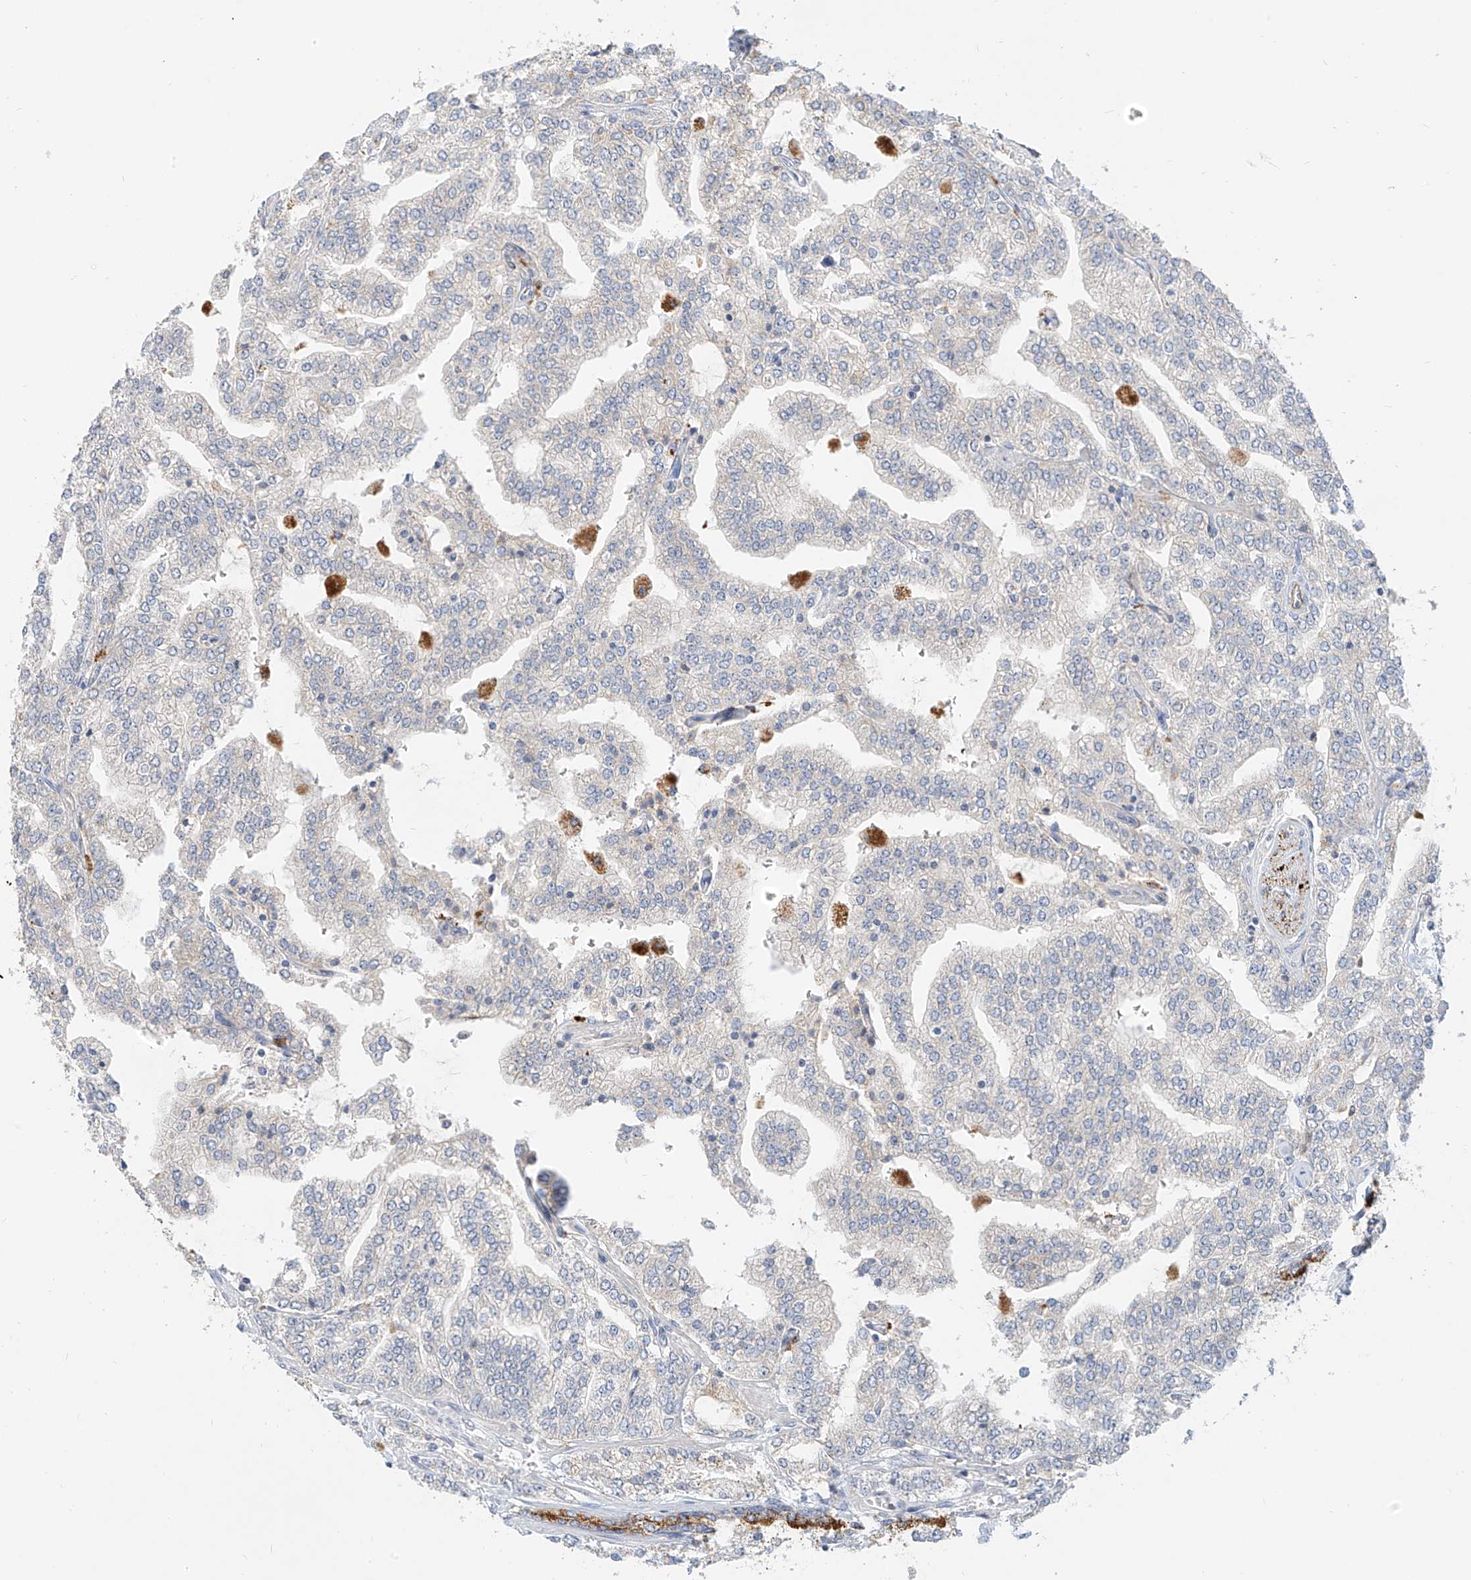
{"staining": {"intensity": "negative", "quantity": "none", "location": "none"}, "tissue": "prostate cancer", "cell_type": "Tumor cells", "image_type": "cancer", "snomed": [{"axis": "morphology", "description": "Adenocarcinoma, High grade"}, {"axis": "topography", "description": "Prostate"}], "caption": "A histopathology image of prostate cancer stained for a protein shows no brown staining in tumor cells. The staining is performed using DAB (3,3'-diaminobenzidine) brown chromogen with nuclei counter-stained in using hematoxylin.", "gene": "C2orf42", "patient": {"sex": "male", "age": 64}}